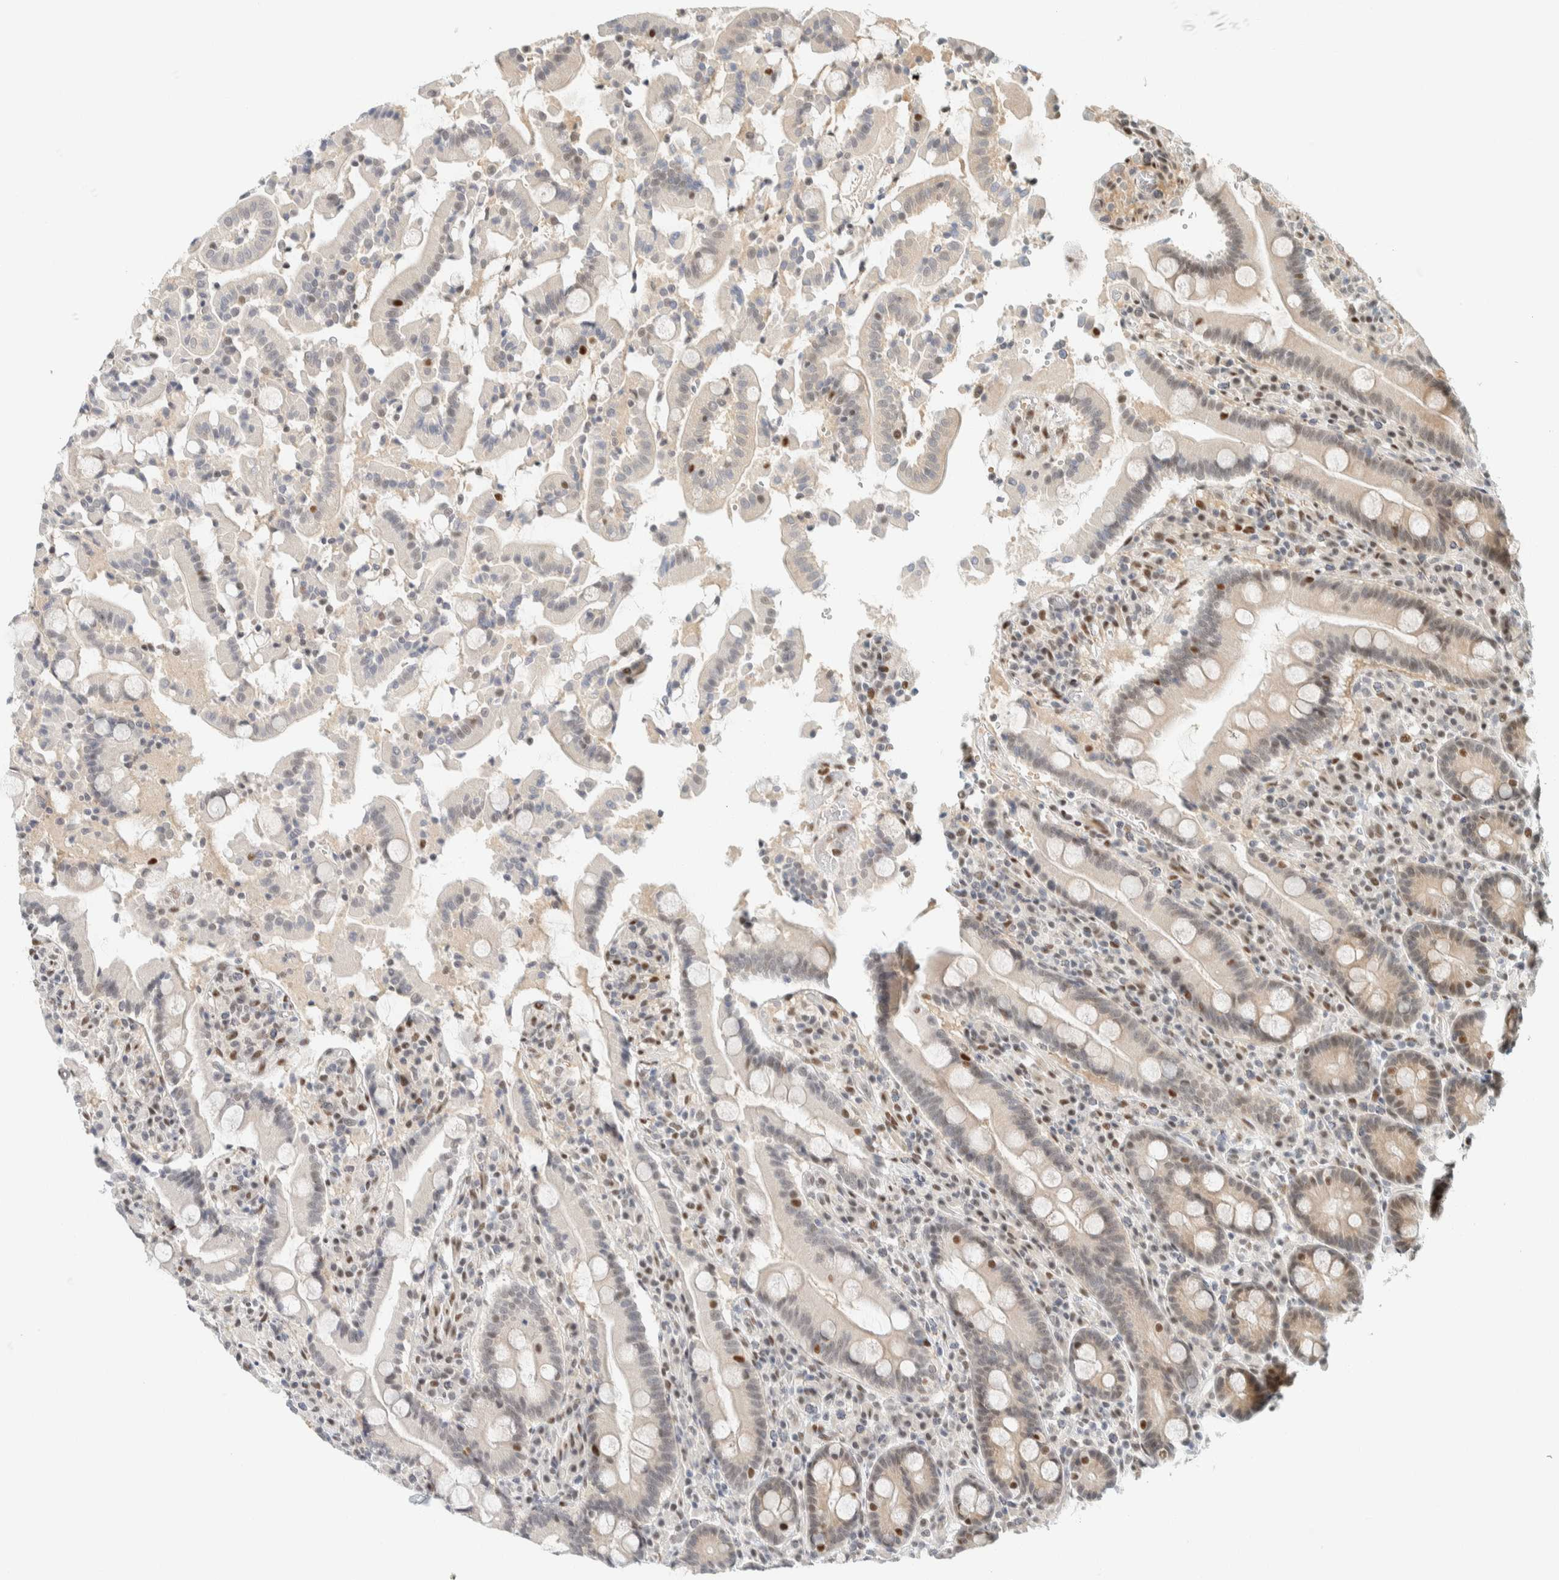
{"staining": {"intensity": "moderate", "quantity": "<25%", "location": "cytoplasmic/membranous,nuclear"}, "tissue": "duodenum", "cell_type": "Glandular cells", "image_type": "normal", "snomed": [{"axis": "morphology", "description": "Normal tissue, NOS"}, {"axis": "topography", "description": "Small intestine, NOS"}], "caption": "Duodenum stained with DAB IHC shows low levels of moderate cytoplasmic/membranous,nuclear positivity in about <25% of glandular cells.", "gene": "ZNF683", "patient": {"sex": "female", "age": 71}}